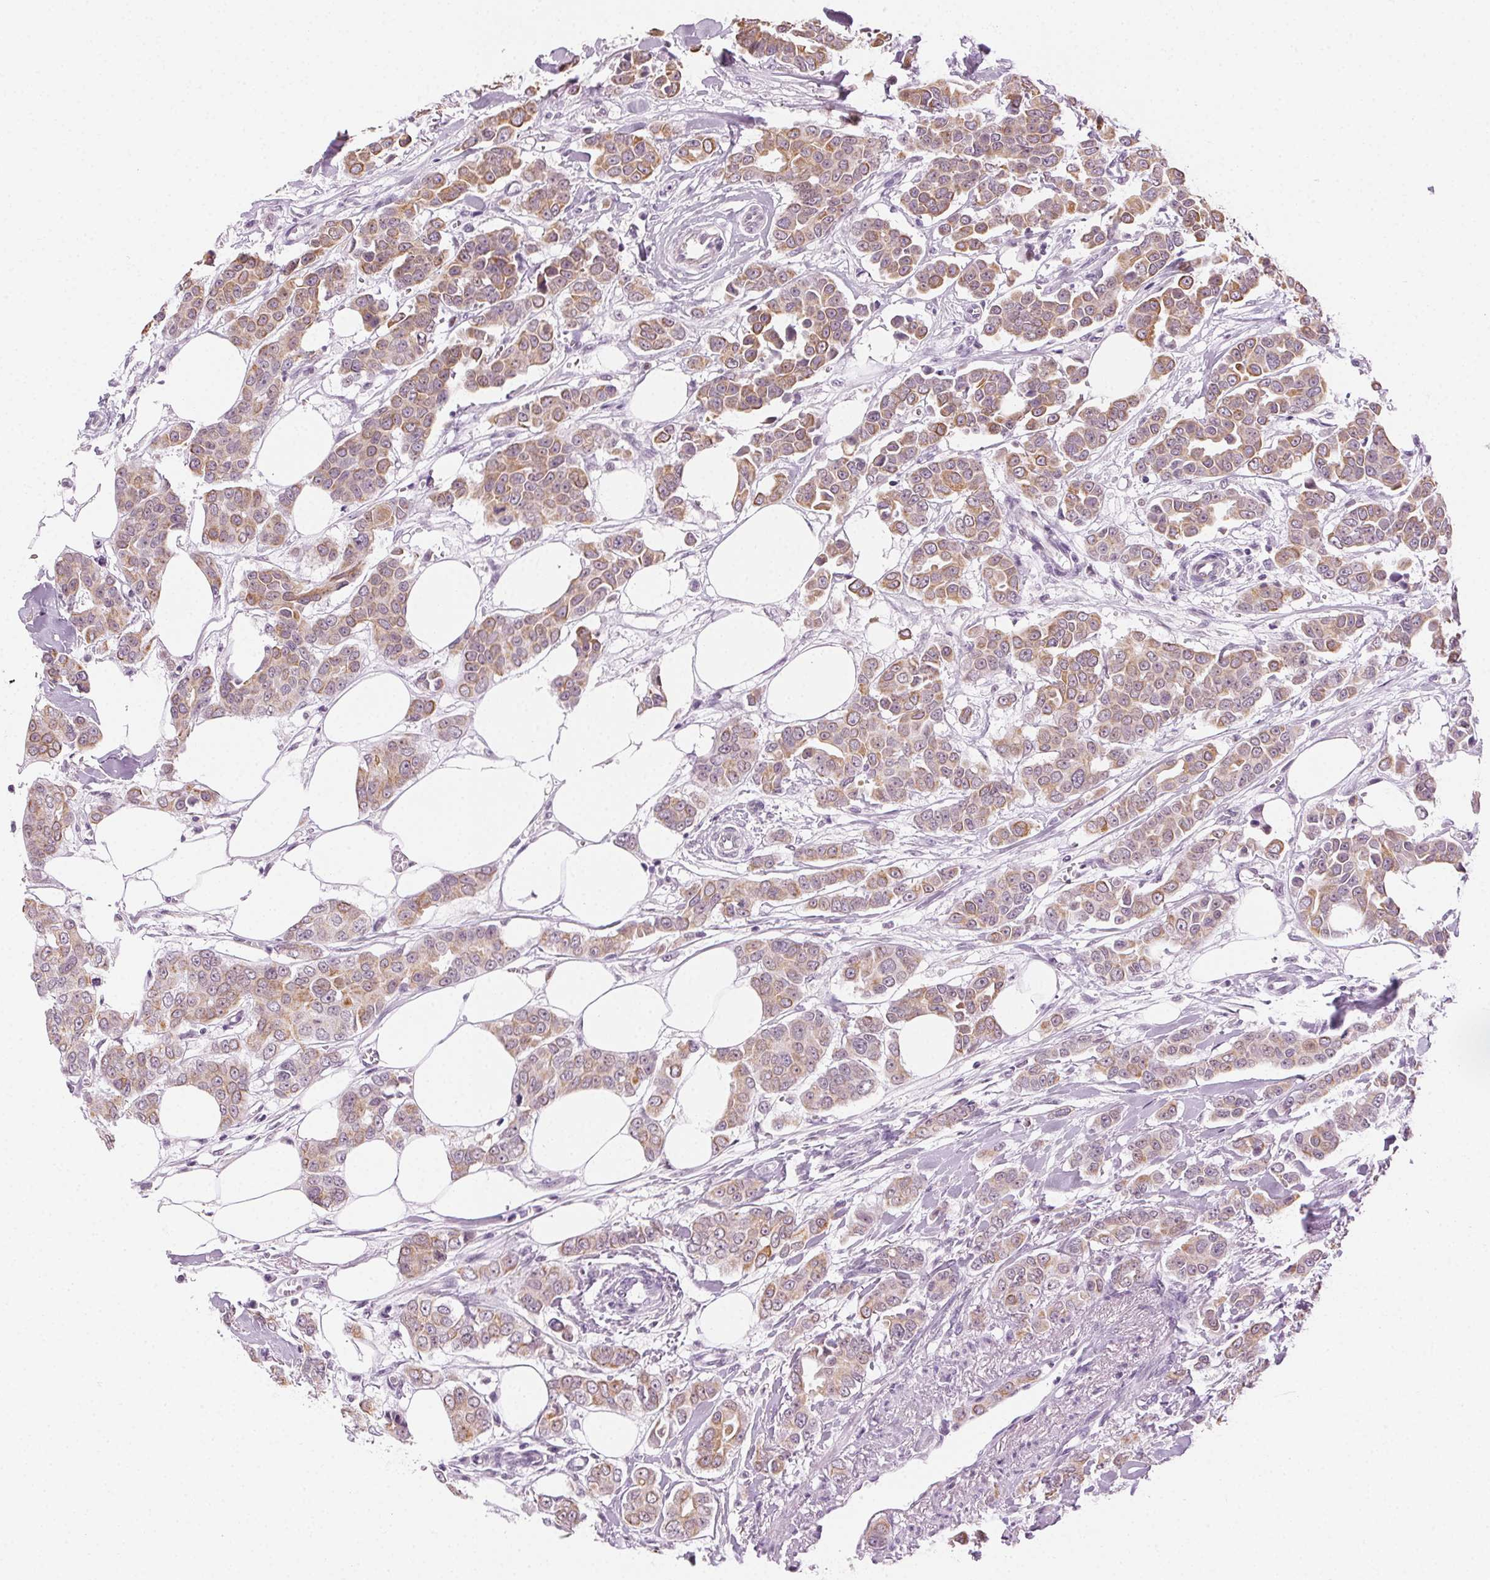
{"staining": {"intensity": "weak", "quantity": "25%-75%", "location": "cytoplasmic/membranous"}, "tissue": "breast cancer", "cell_type": "Tumor cells", "image_type": "cancer", "snomed": [{"axis": "morphology", "description": "Duct carcinoma"}, {"axis": "topography", "description": "Breast"}], "caption": "Immunohistochemical staining of infiltrating ductal carcinoma (breast) reveals low levels of weak cytoplasmic/membranous staining in approximately 25%-75% of tumor cells.", "gene": "AIF1L", "patient": {"sex": "female", "age": 94}}